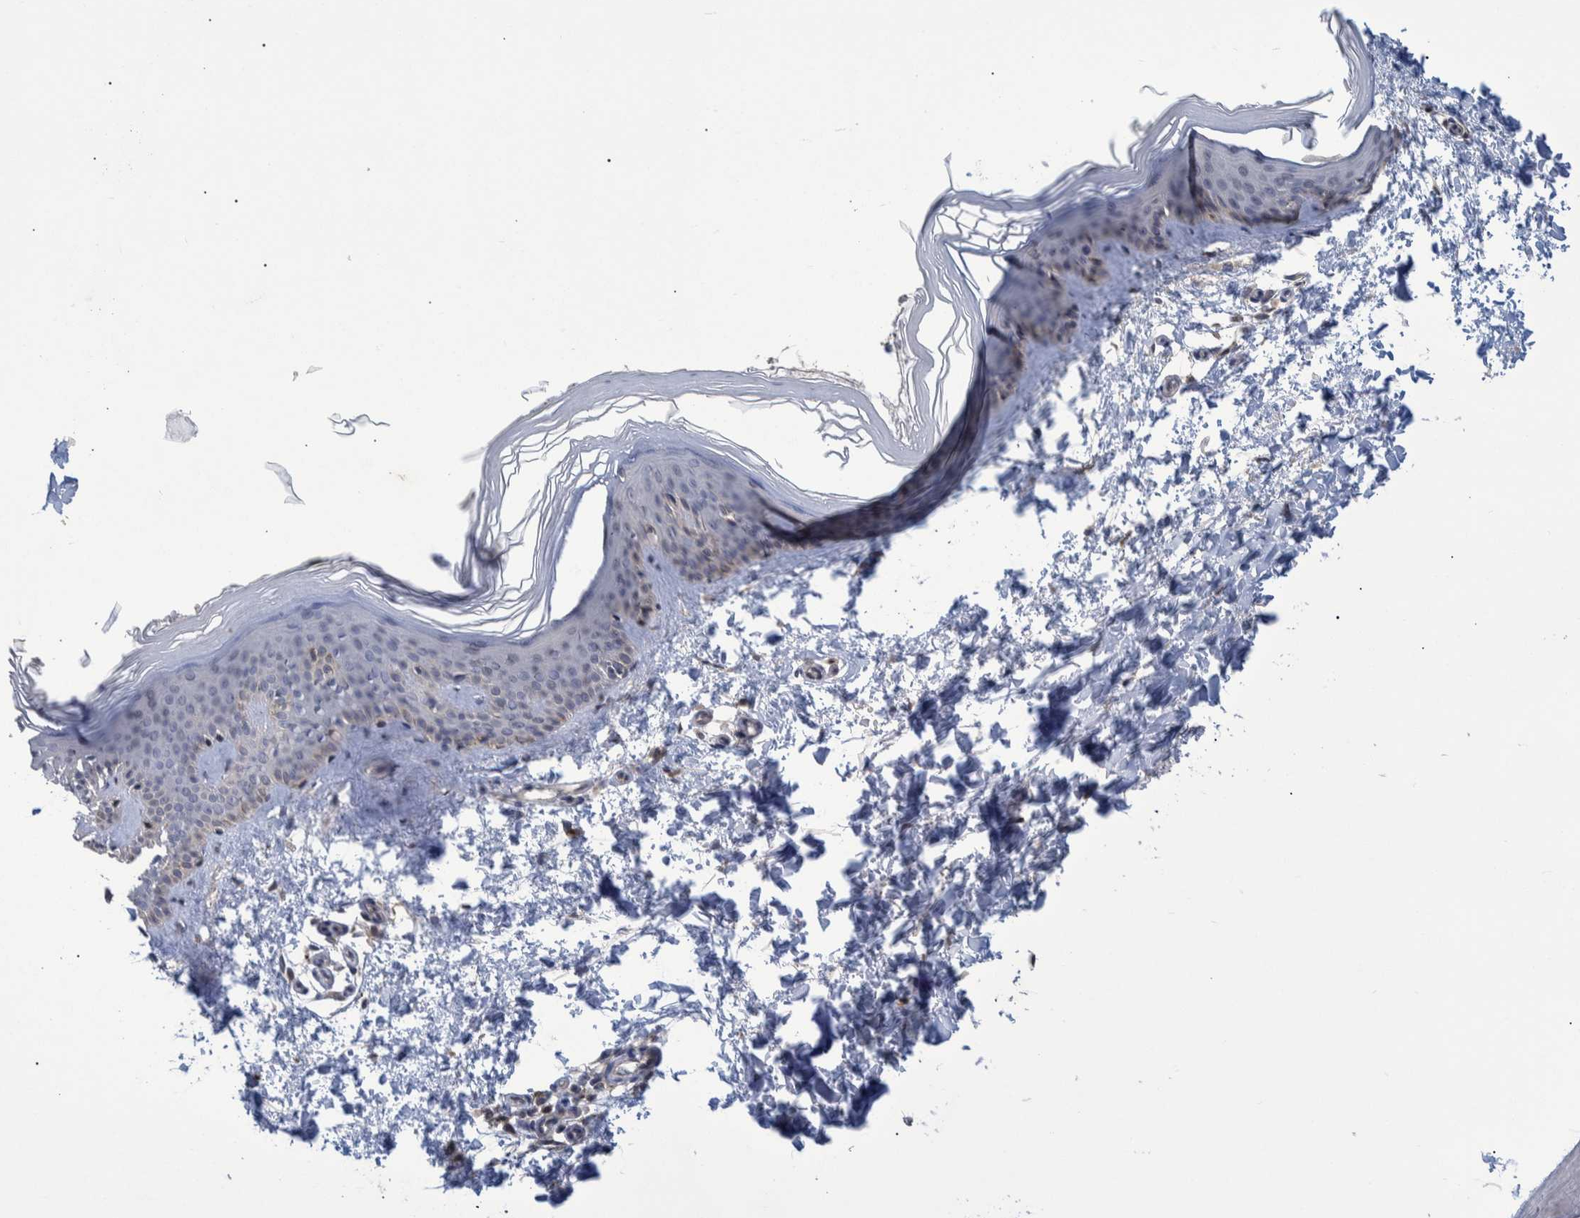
{"staining": {"intensity": "negative", "quantity": "none", "location": "none"}, "tissue": "skin", "cell_type": "Fibroblasts", "image_type": "normal", "snomed": [{"axis": "morphology", "description": "Normal tissue, NOS"}, {"axis": "topography", "description": "Skin"}], "caption": "DAB (3,3'-diaminobenzidine) immunohistochemical staining of unremarkable human skin reveals no significant staining in fibroblasts.", "gene": "PCYT2", "patient": {"sex": "female", "age": 27}}